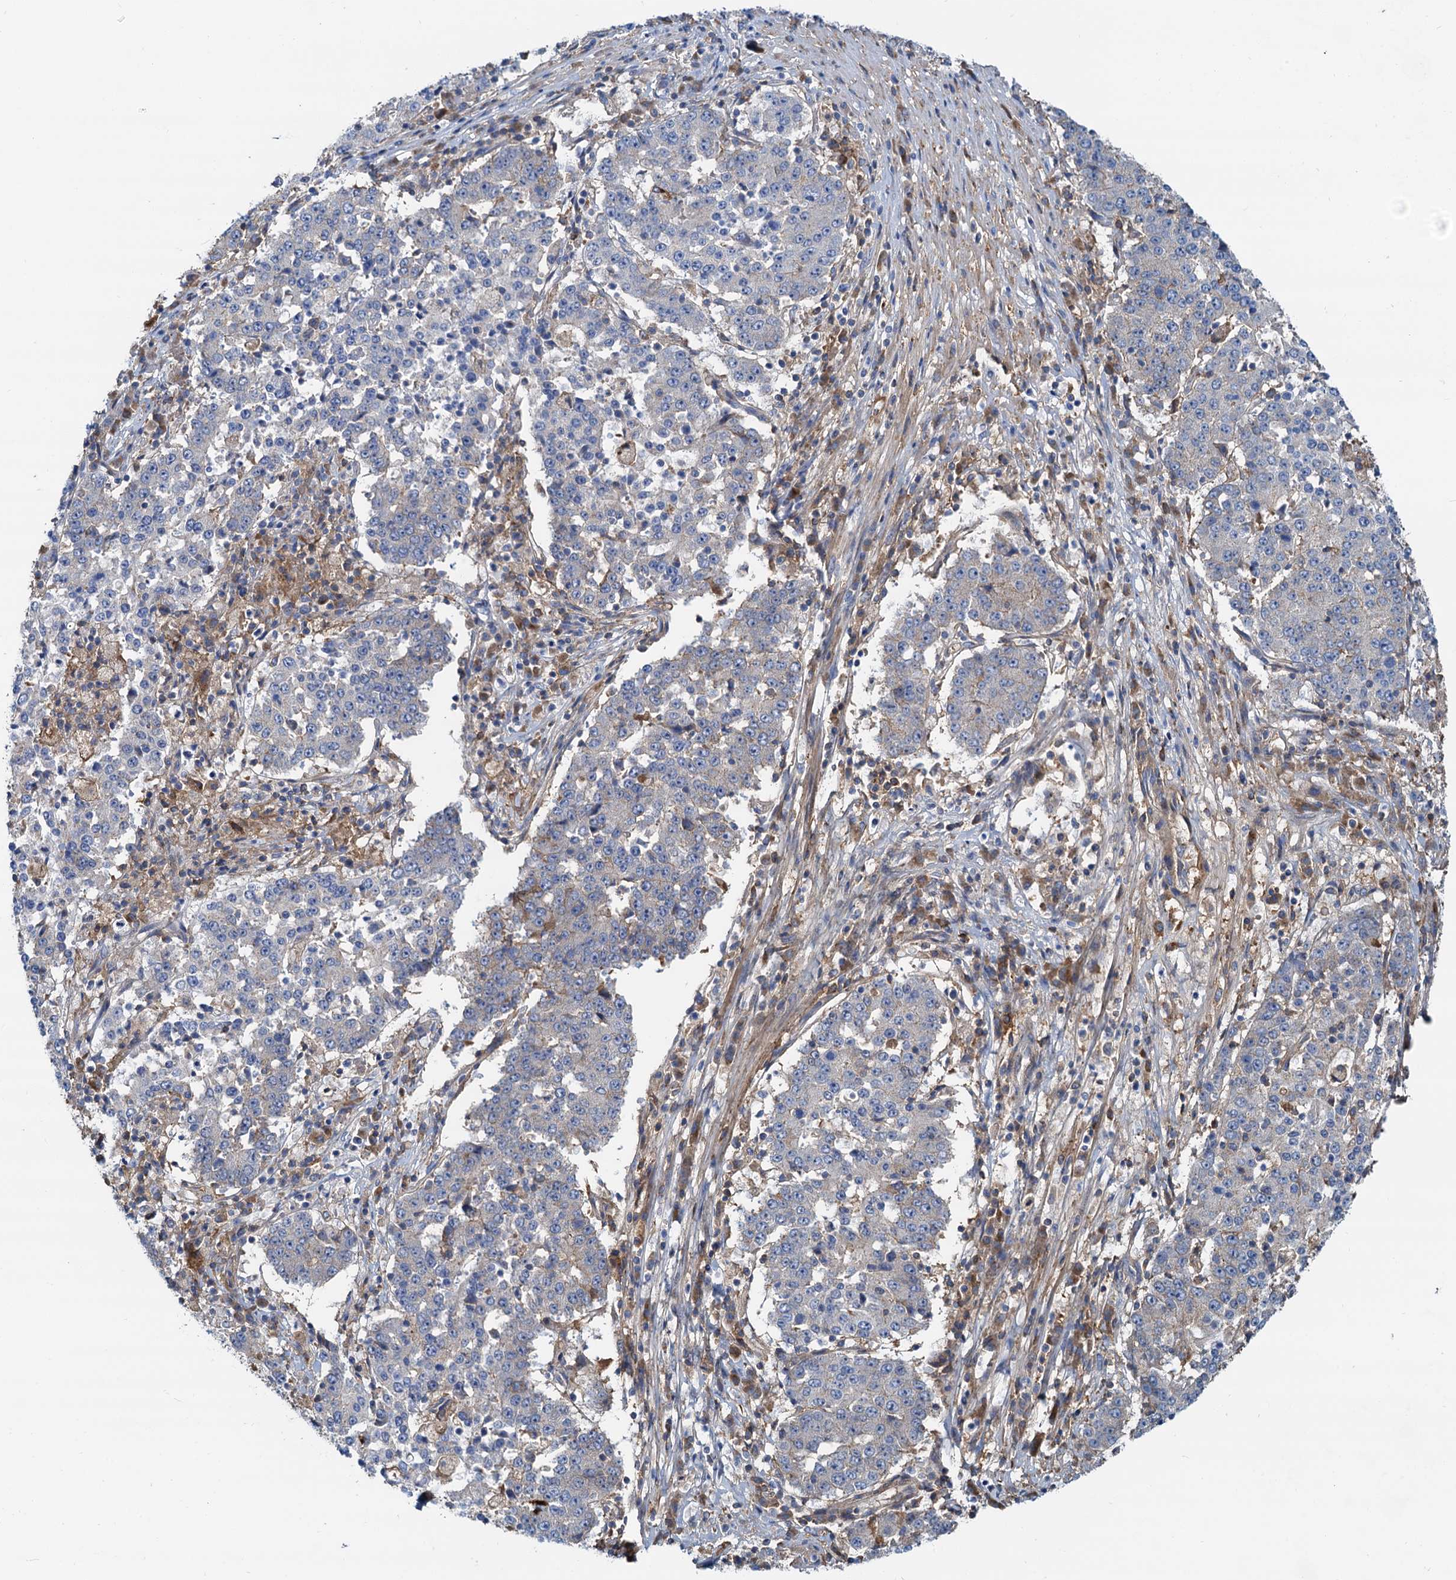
{"staining": {"intensity": "weak", "quantity": "<25%", "location": "cytoplasmic/membranous"}, "tissue": "stomach cancer", "cell_type": "Tumor cells", "image_type": "cancer", "snomed": [{"axis": "morphology", "description": "Adenocarcinoma, NOS"}, {"axis": "topography", "description": "Stomach"}], "caption": "There is no significant expression in tumor cells of adenocarcinoma (stomach). (Immunohistochemistry (ihc), brightfield microscopy, high magnification).", "gene": "LNX2", "patient": {"sex": "male", "age": 59}}